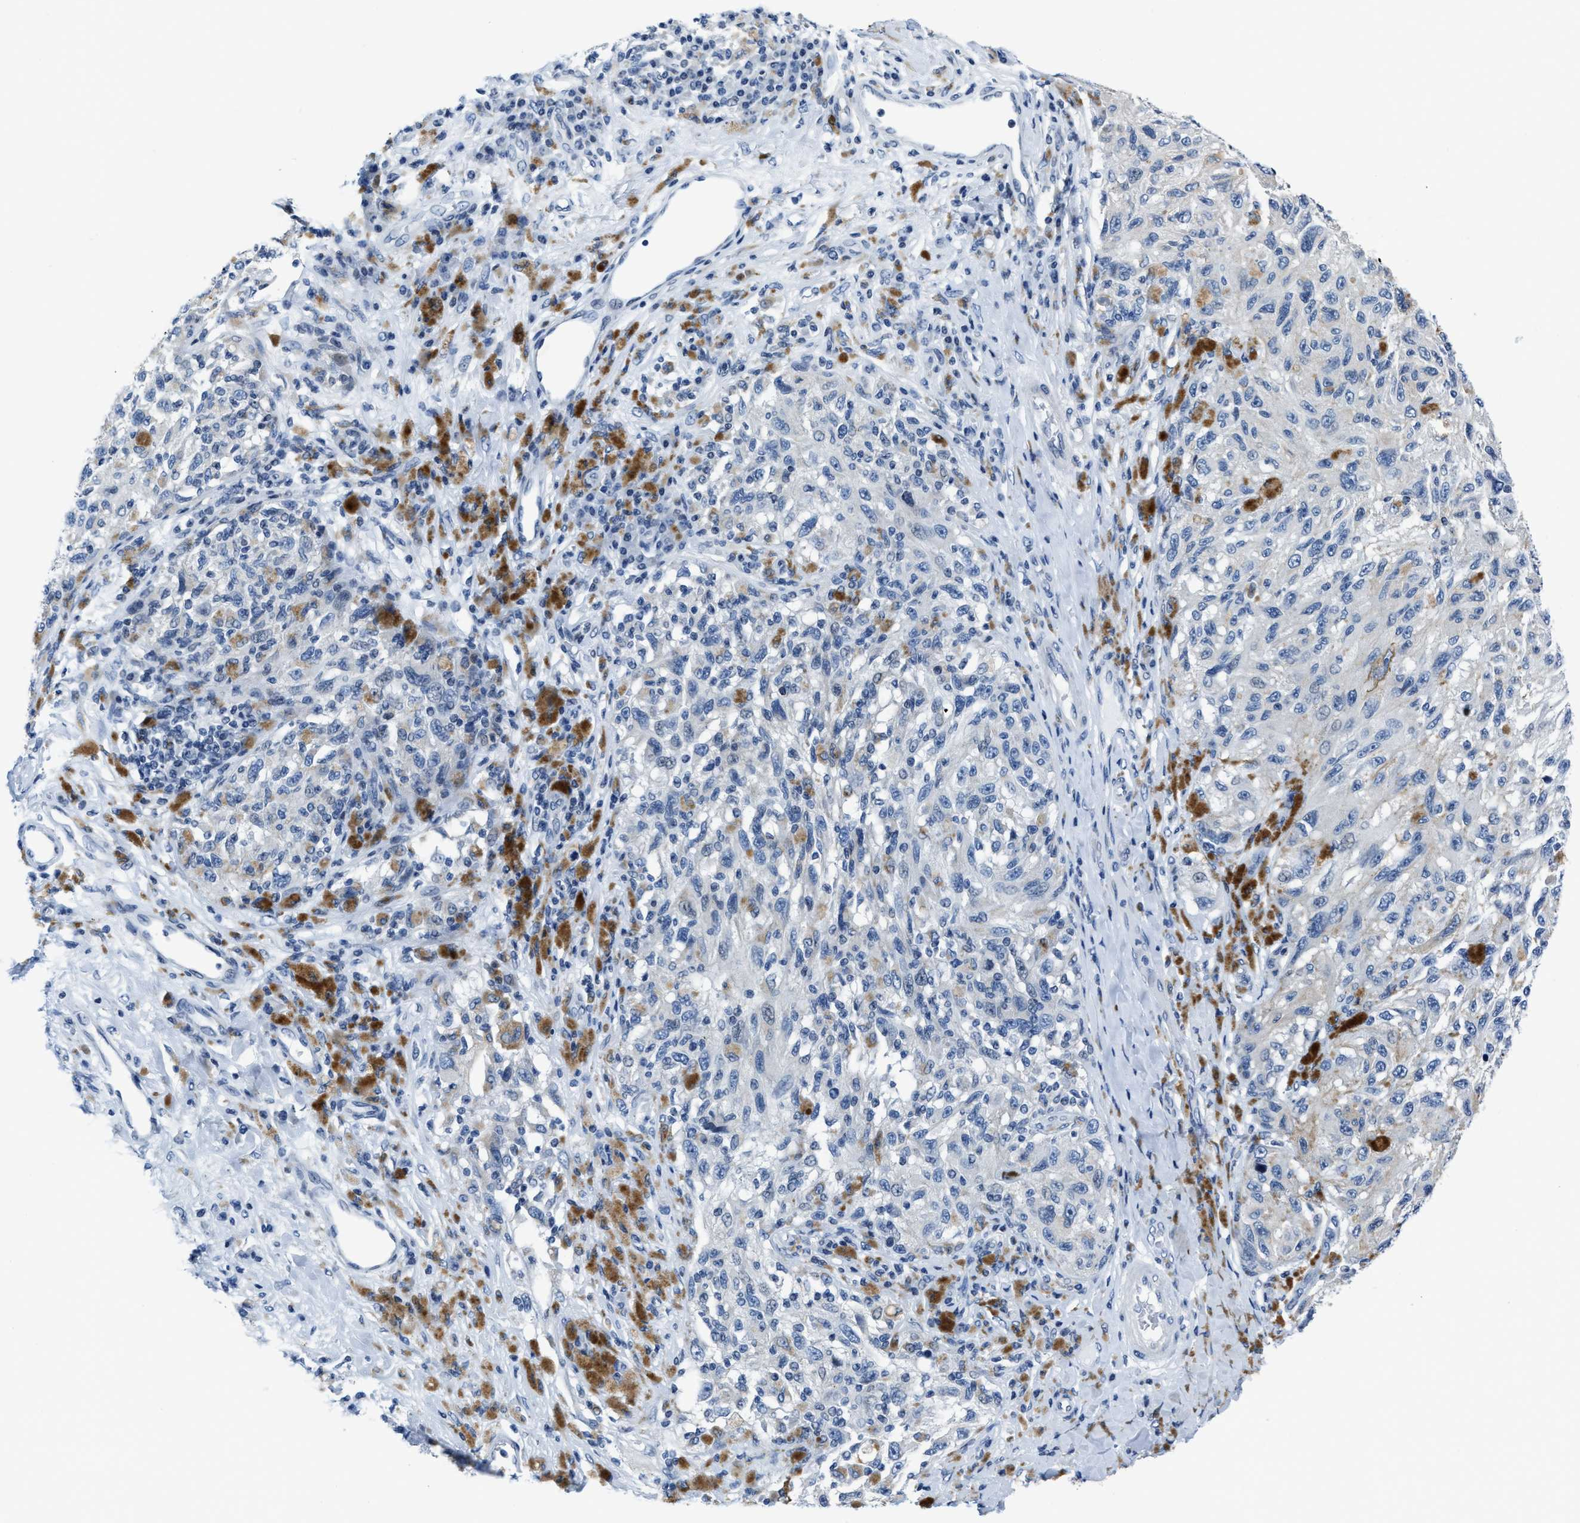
{"staining": {"intensity": "negative", "quantity": "none", "location": "none"}, "tissue": "melanoma", "cell_type": "Tumor cells", "image_type": "cancer", "snomed": [{"axis": "morphology", "description": "Malignant melanoma, NOS"}, {"axis": "topography", "description": "Skin"}], "caption": "High power microscopy histopathology image of an immunohistochemistry (IHC) photomicrograph of malignant melanoma, revealing no significant staining in tumor cells. Nuclei are stained in blue.", "gene": "ASZ1", "patient": {"sex": "female", "age": 73}}